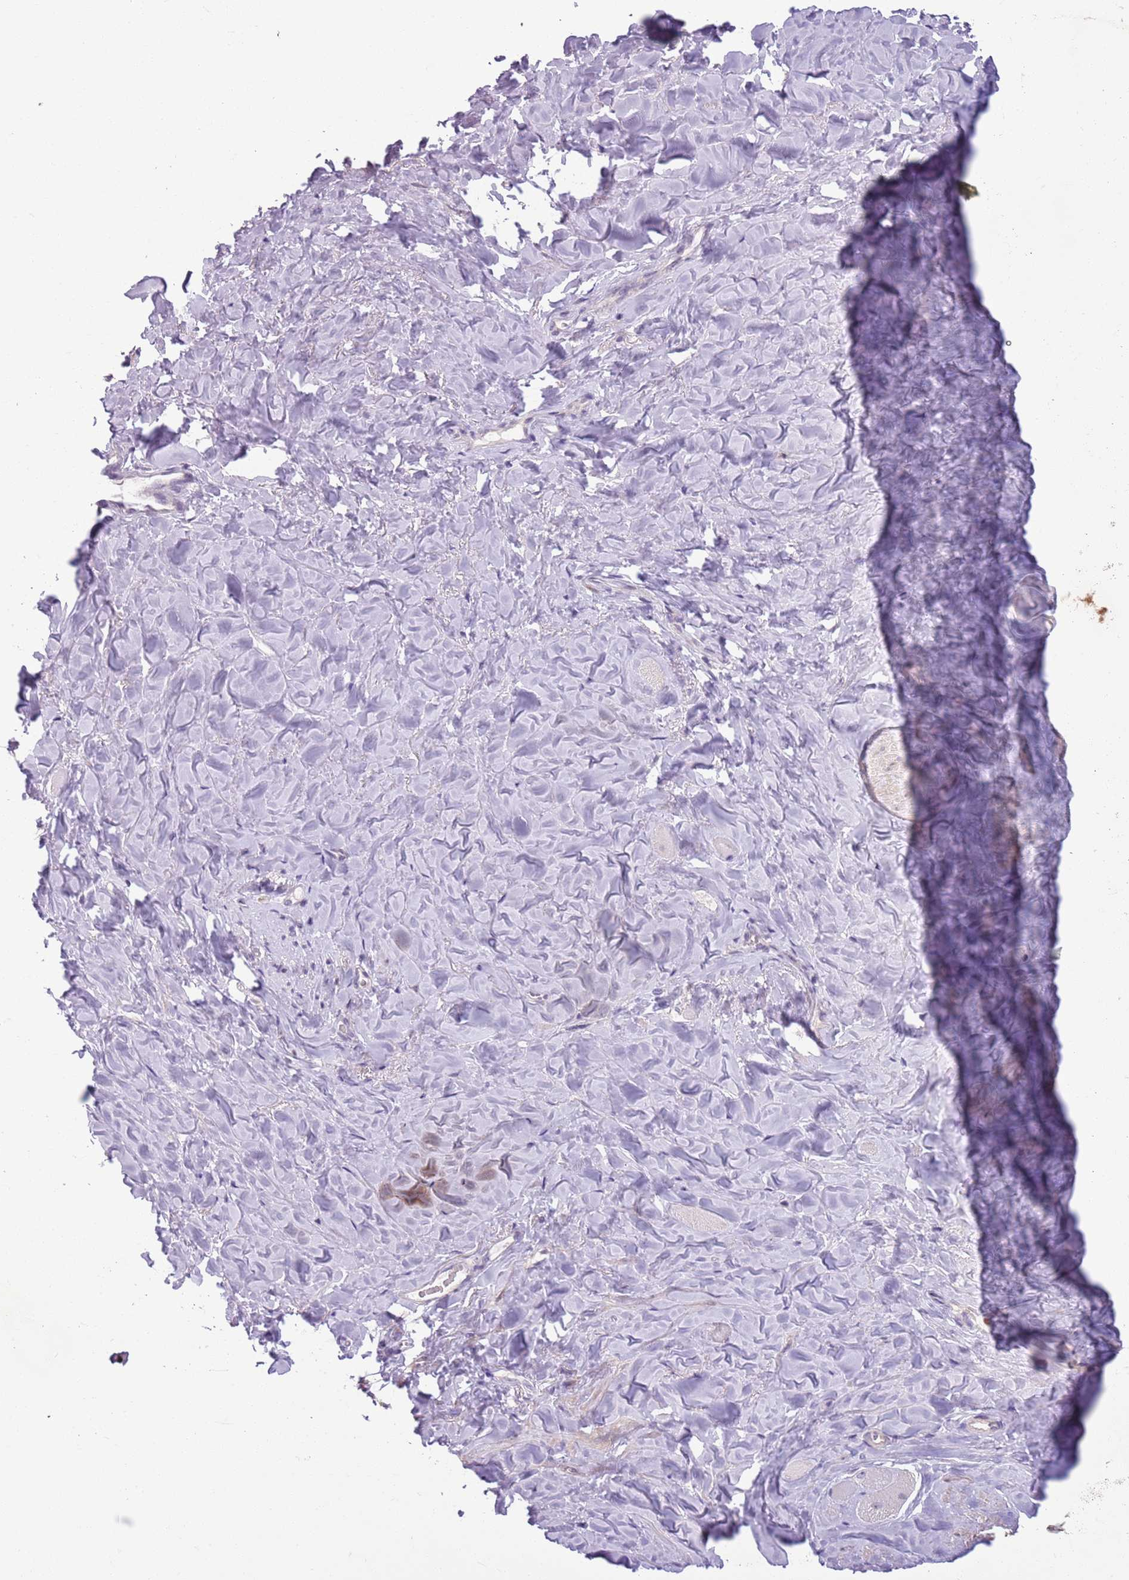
{"staining": {"intensity": "negative", "quantity": "none", "location": "none"}, "tissue": "smooth muscle", "cell_type": "Smooth muscle cells", "image_type": "normal", "snomed": [{"axis": "morphology", "description": "Normal tissue, NOS"}, {"axis": "topography", "description": "Smooth muscle"}, {"axis": "topography", "description": "Peripheral nerve tissue"}], "caption": "IHC of unremarkable smooth muscle reveals no expression in smooth muscle cells. (Stains: DAB (3,3'-diaminobenzidine) immunohistochemistry (IHC) with hematoxylin counter stain, Microscopy: brightfield microscopy at high magnification).", "gene": "ADCY7", "patient": {"sex": "male", "age": 69}}